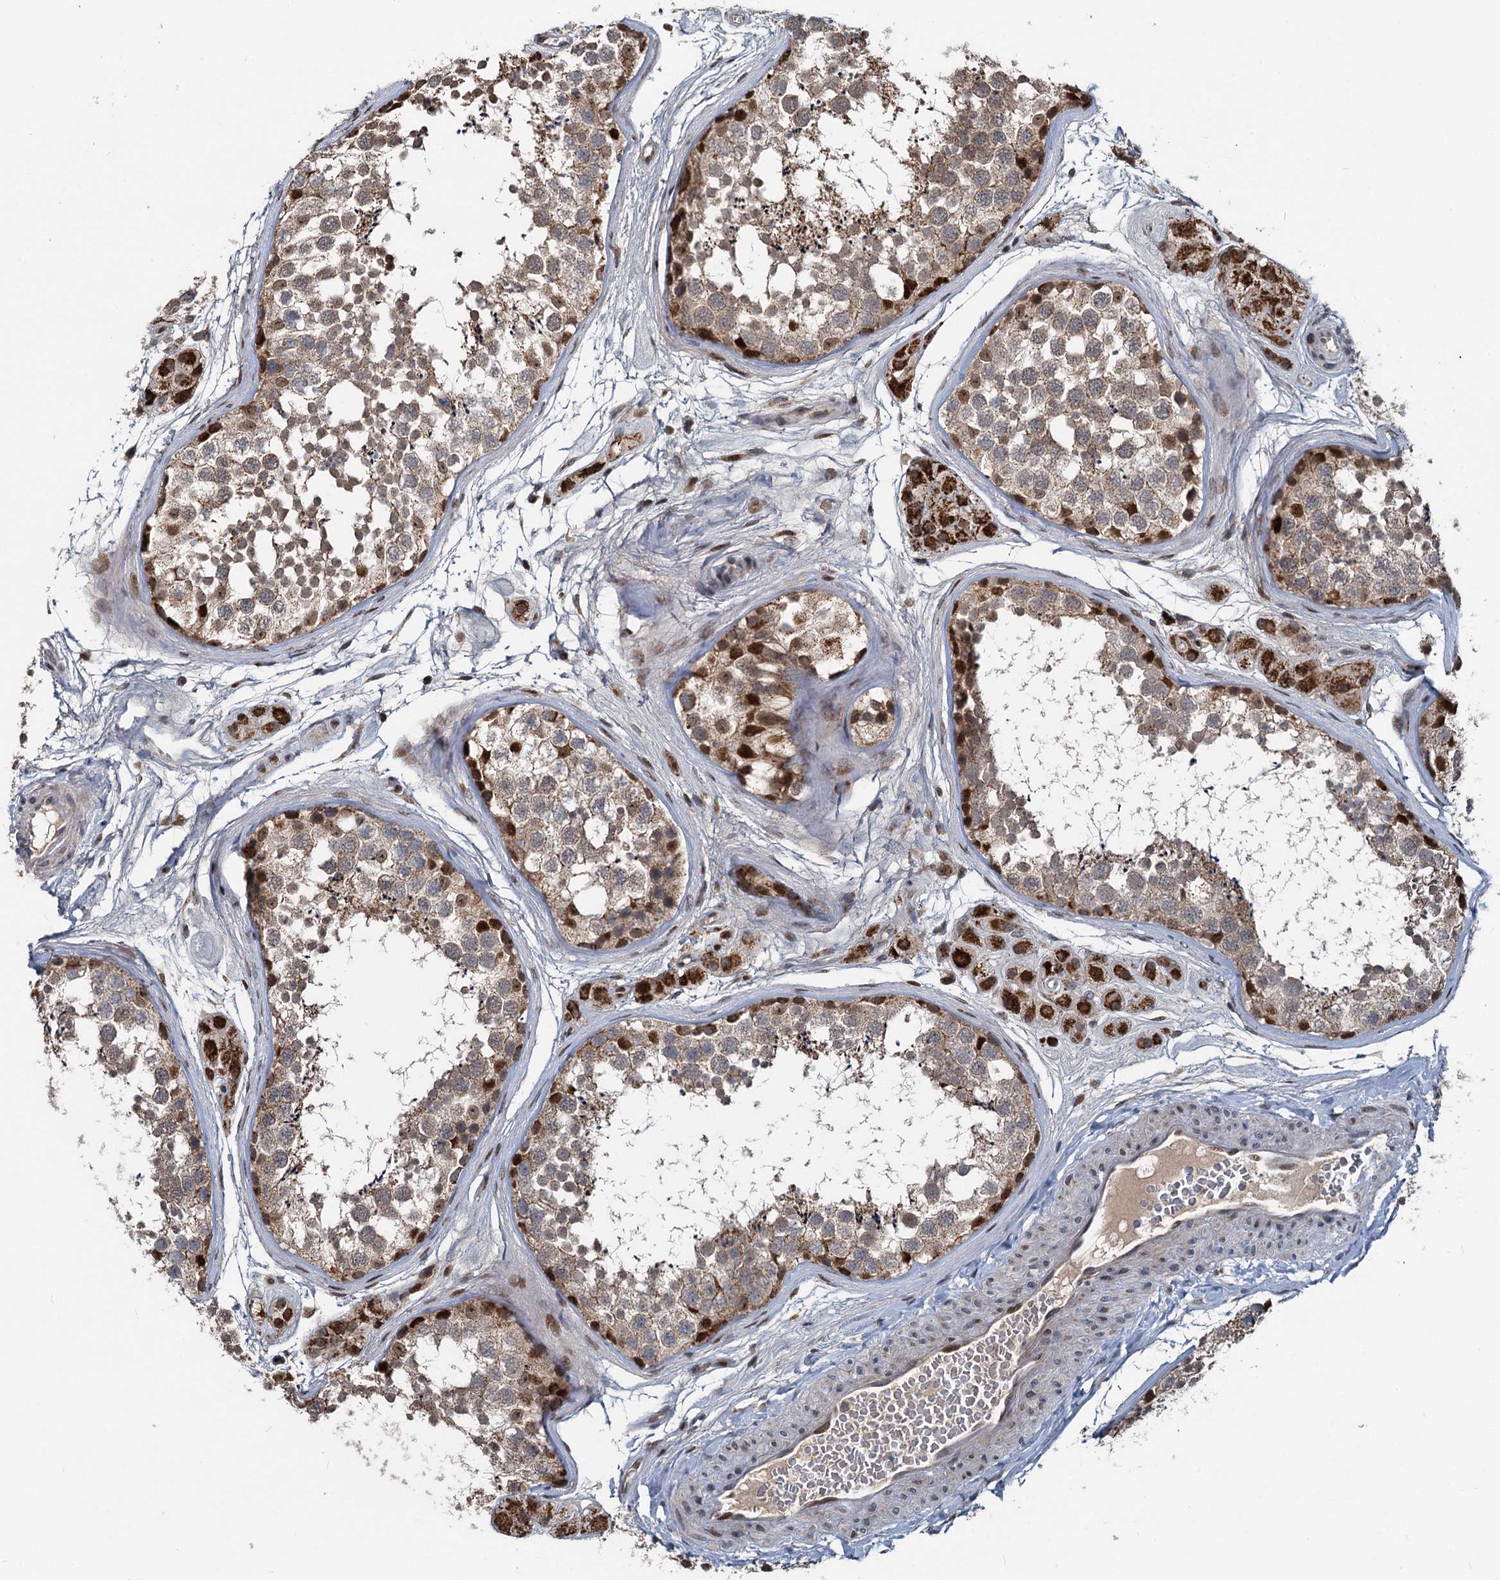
{"staining": {"intensity": "moderate", "quantity": ">75%", "location": "cytoplasmic/membranous,nuclear"}, "tissue": "testis", "cell_type": "Cells in seminiferous ducts", "image_type": "normal", "snomed": [{"axis": "morphology", "description": "Normal tissue, NOS"}, {"axis": "topography", "description": "Testis"}], "caption": "Immunohistochemical staining of normal testis demonstrates moderate cytoplasmic/membranous,nuclear protein positivity in about >75% of cells in seminiferous ducts.", "gene": "RITA1", "patient": {"sex": "male", "age": 56}}